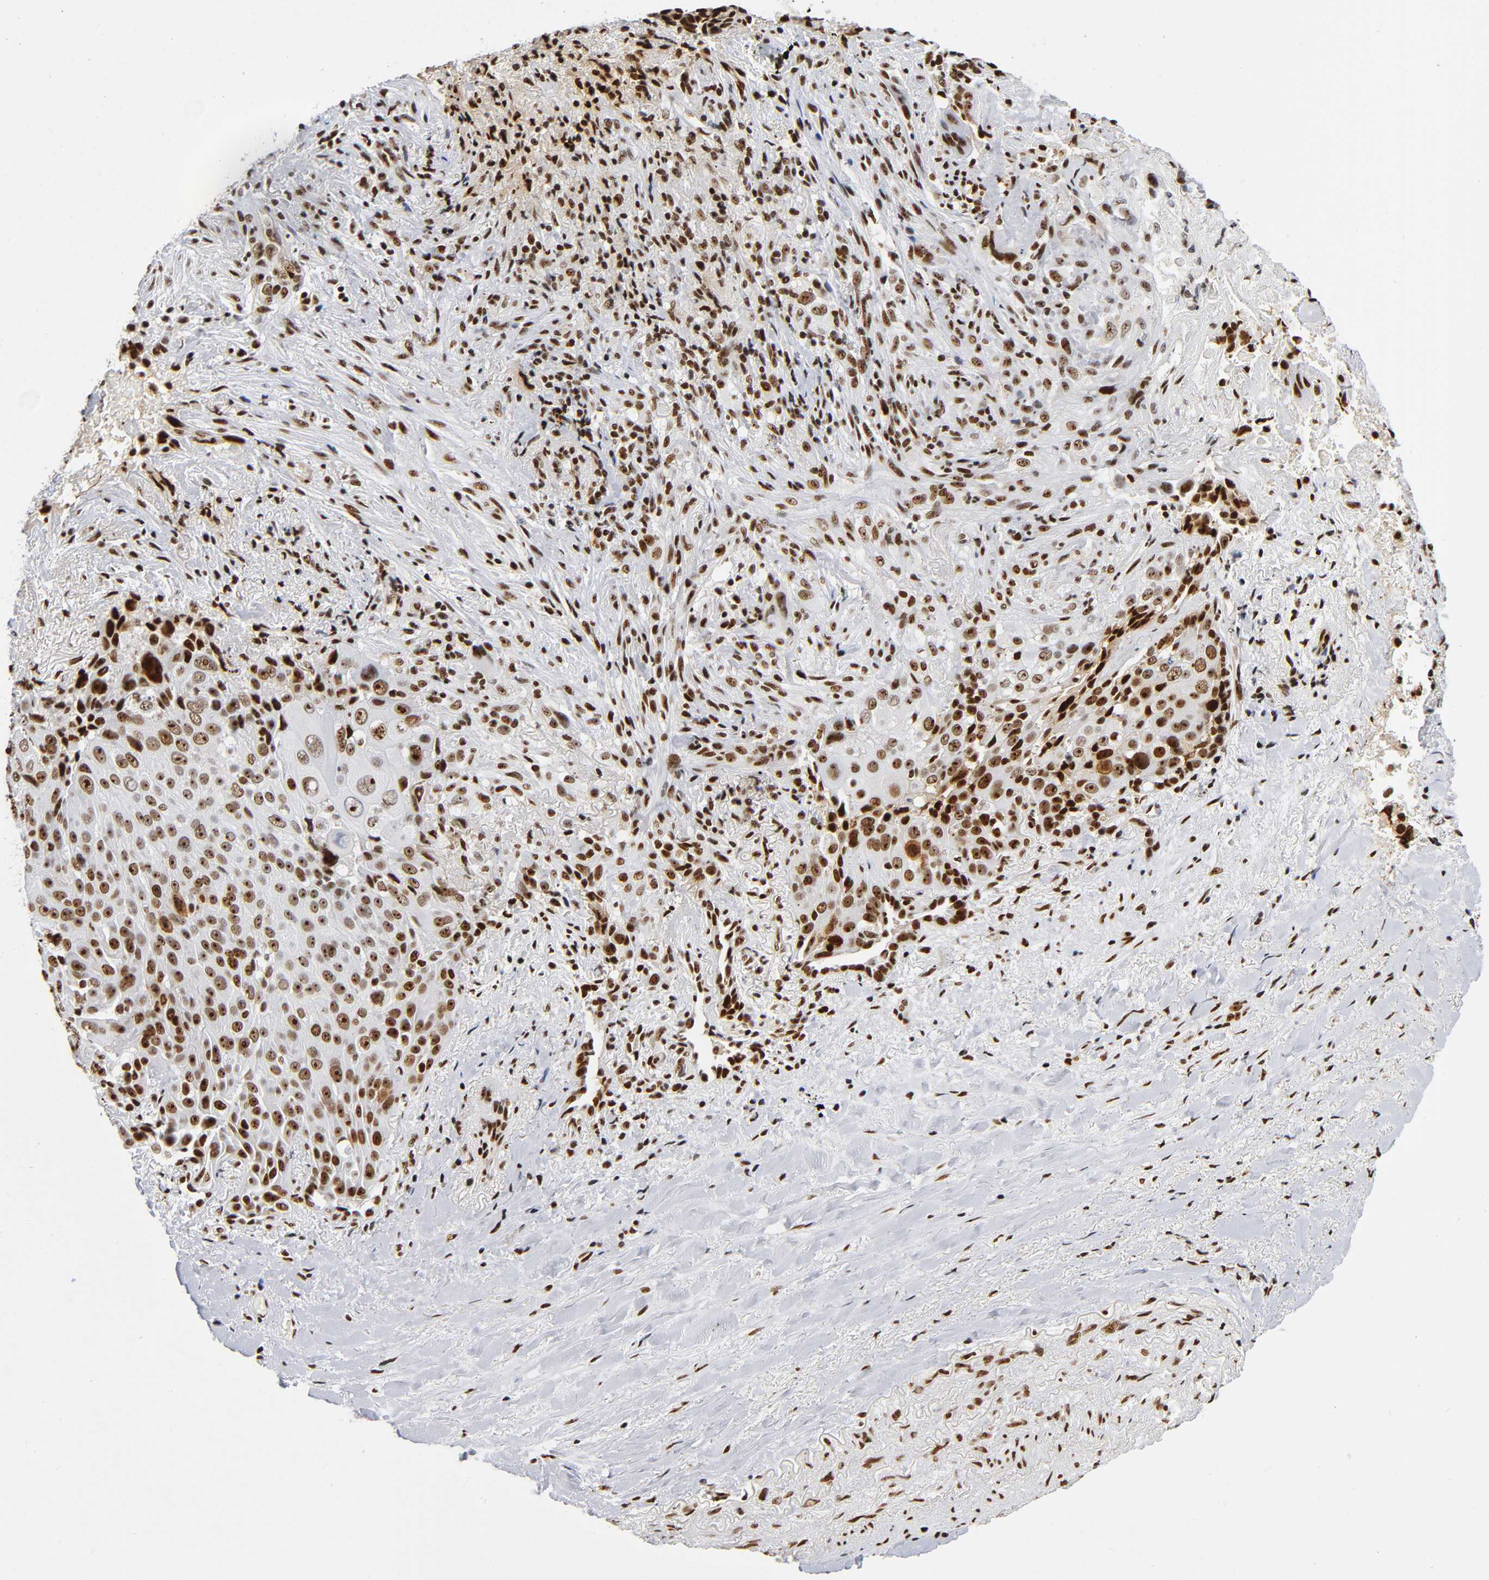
{"staining": {"intensity": "strong", "quantity": ">75%", "location": "nuclear"}, "tissue": "lung cancer", "cell_type": "Tumor cells", "image_type": "cancer", "snomed": [{"axis": "morphology", "description": "Squamous cell carcinoma, NOS"}, {"axis": "topography", "description": "Lung"}], "caption": "Lung cancer stained for a protein (brown) reveals strong nuclear positive positivity in about >75% of tumor cells.", "gene": "UBTF", "patient": {"sex": "male", "age": 54}}